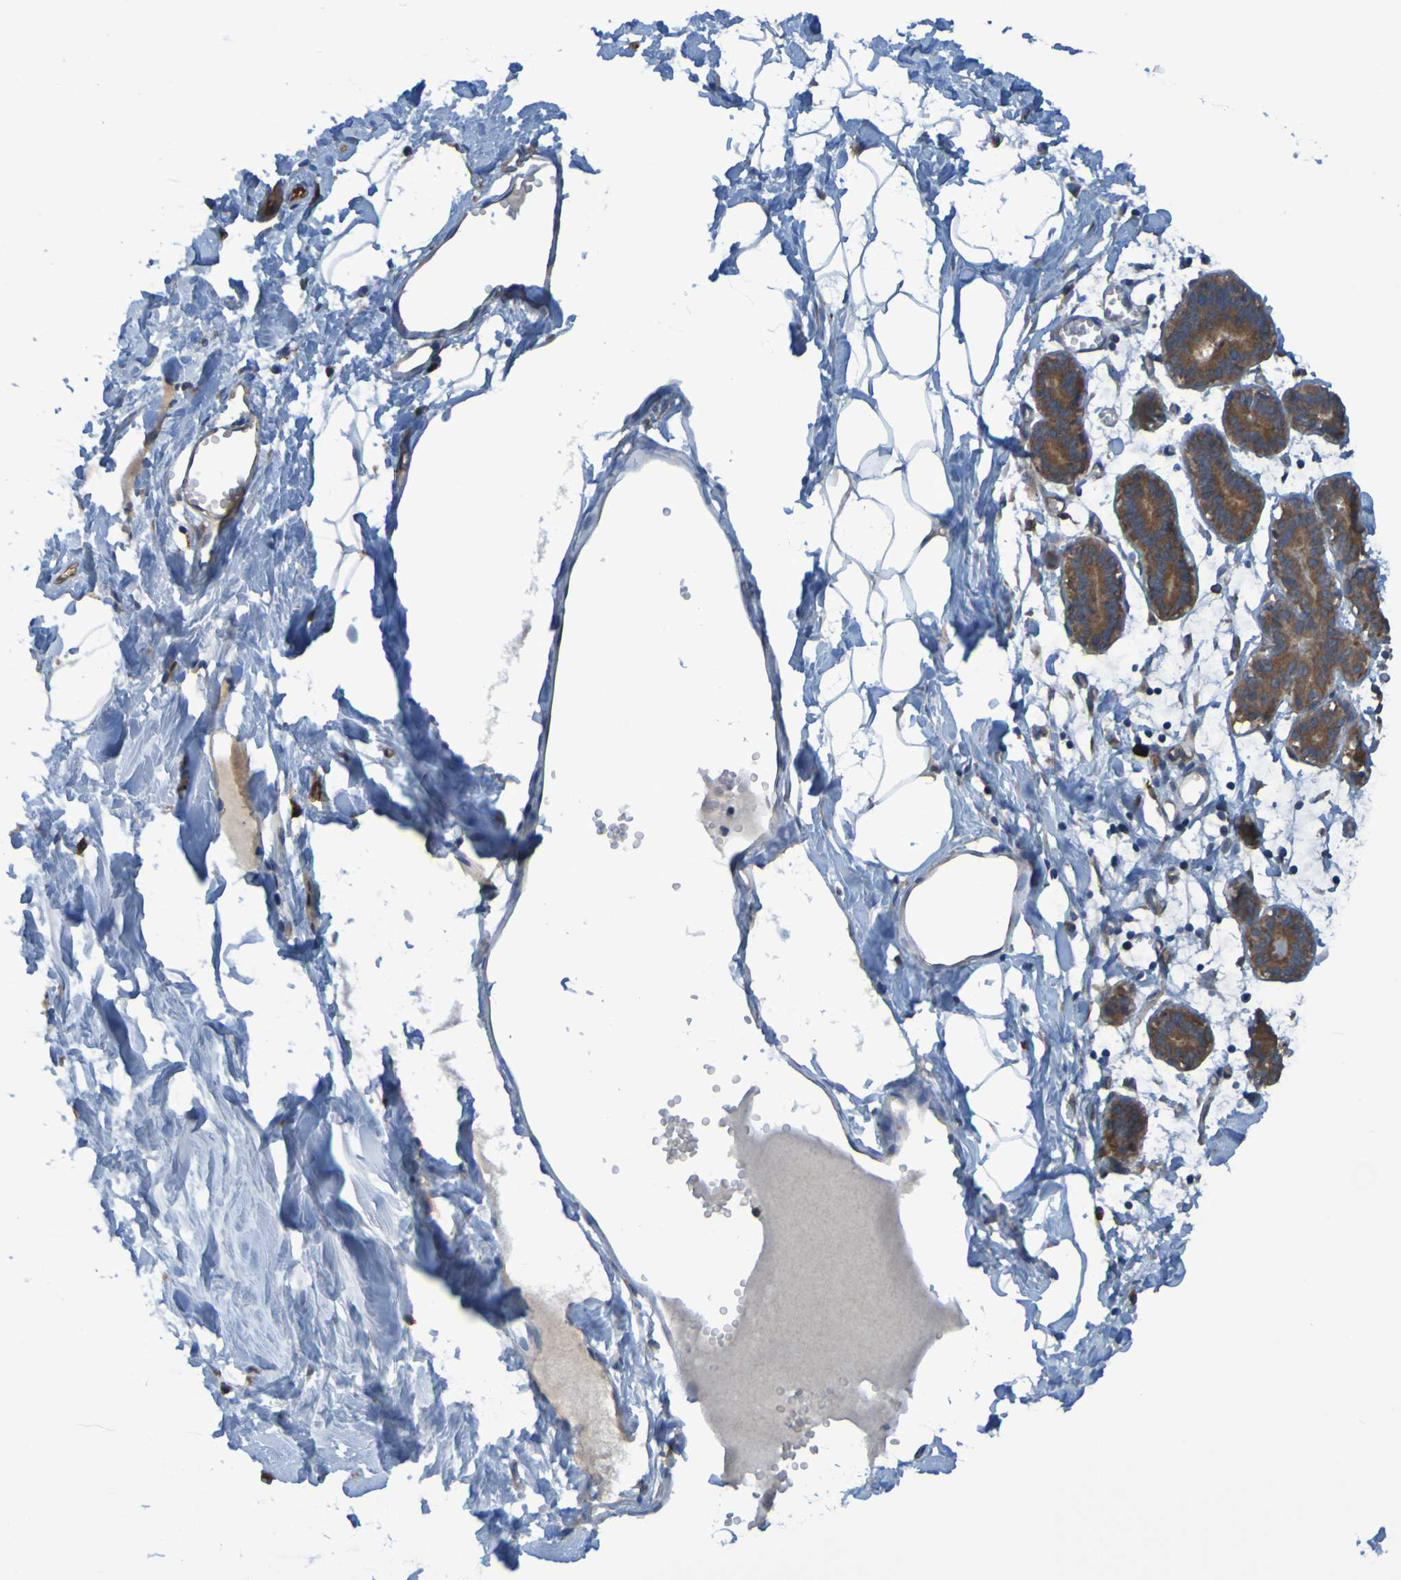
{"staining": {"intensity": "negative", "quantity": "none", "location": "none"}, "tissue": "breast", "cell_type": "Adipocytes", "image_type": "normal", "snomed": [{"axis": "morphology", "description": "Normal tissue, NOS"}, {"axis": "topography", "description": "Breast"}], "caption": "Breast was stained to show a protein in brown. There is no significant staining in adipocytes. (IHC, brightfield microscopy, high magnification).", "gene": "DNAJC4", "patient": {"sex": "female", "age": 27}}